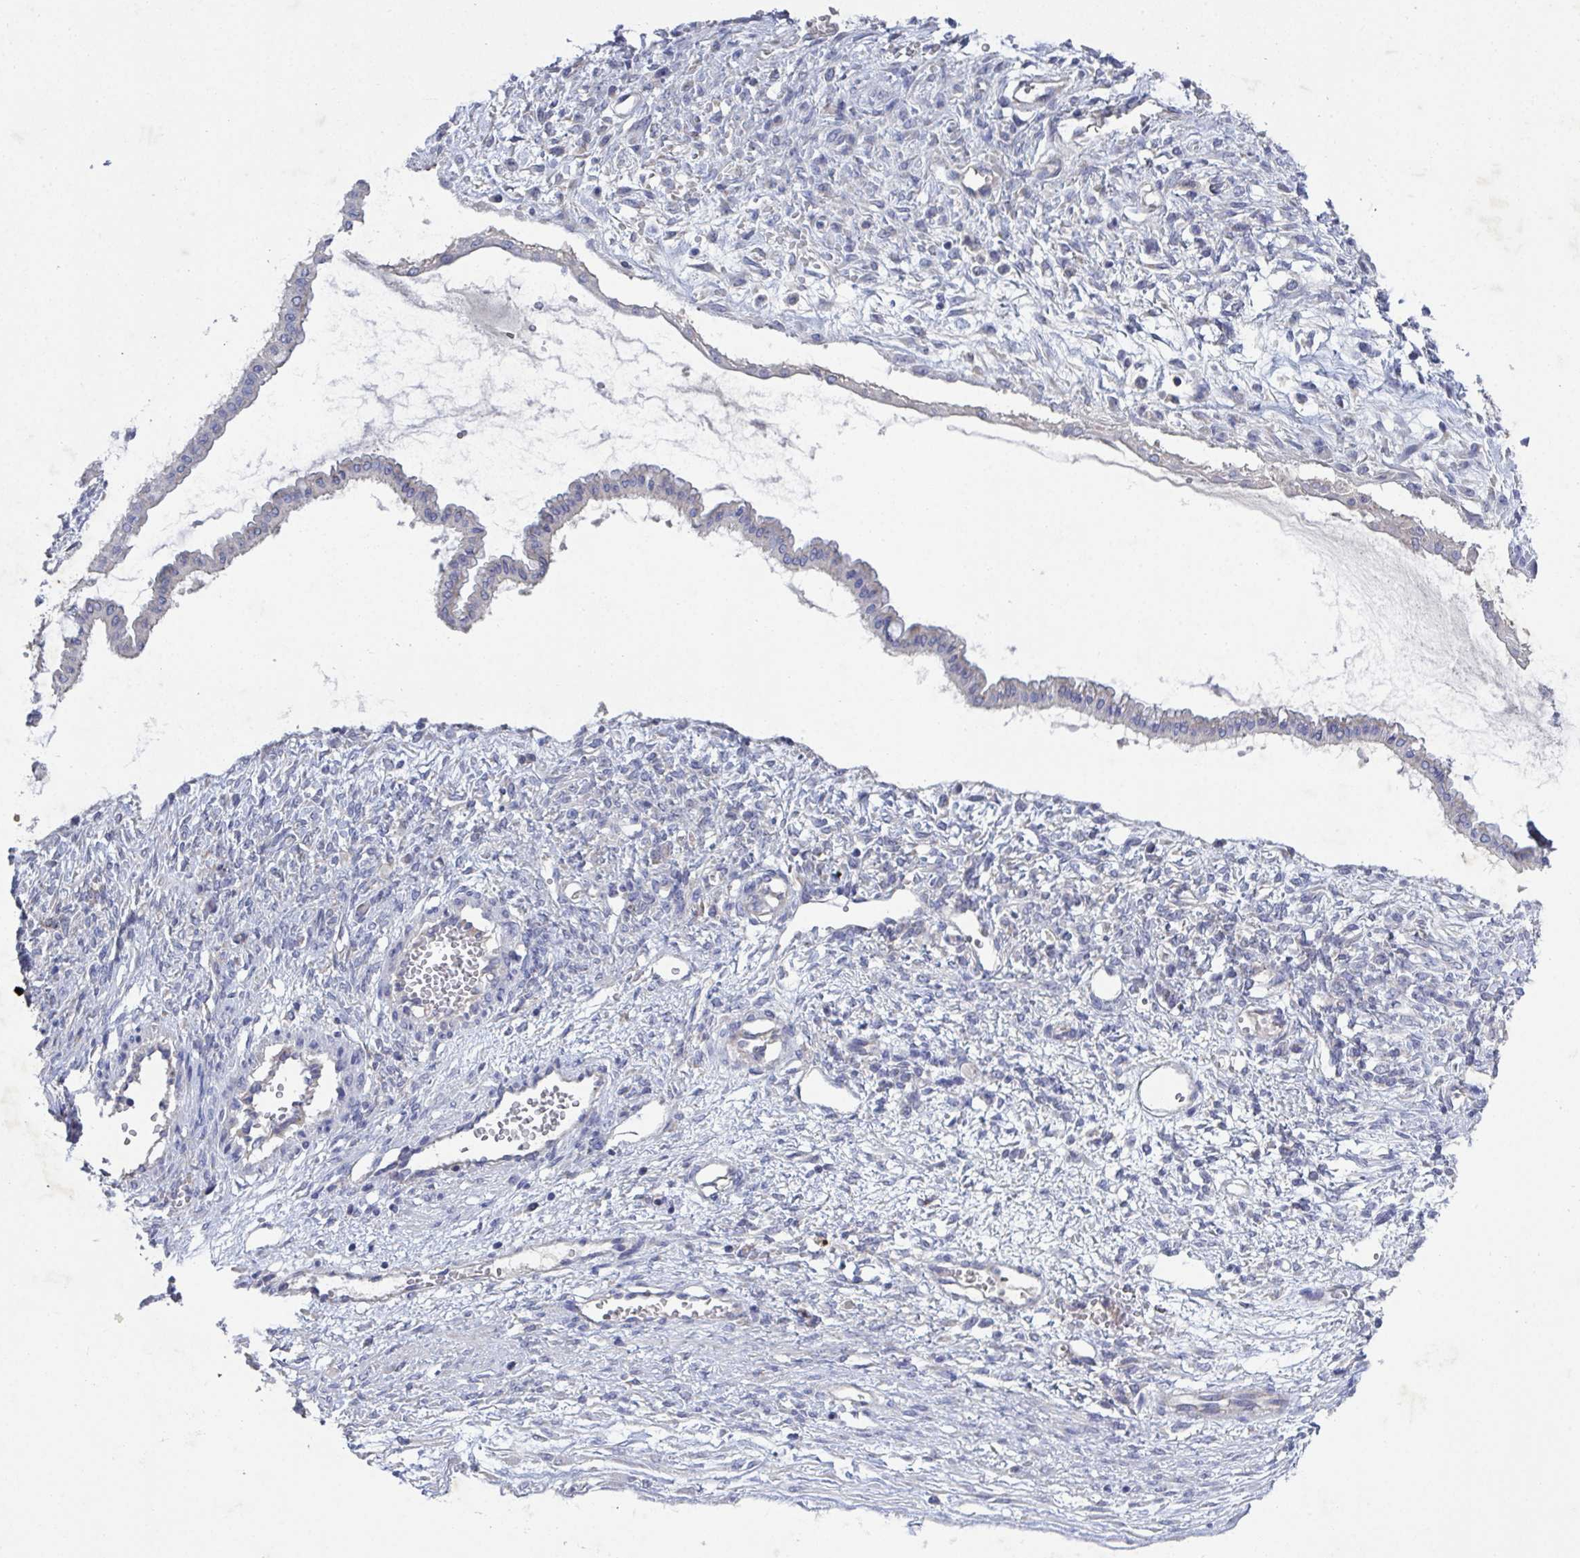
{"staining": {"intensity": "negative", "quantity": "none", "location": "none"}, "tissue": "ovarian cancer", "cell_type": "Tumor cells", "image_type": "cancer", "snomed": [{"axis": "morphology", "description": "Cystadenocarcinoma, mucinous, NOS"}, {"axis": "topography", "description": "Ovary"}], "caption": "Human ovarian mucinous cystadenocarcinoma stained for a protein using immunohistochemistry shows no positivity in tumor cells.", "gene": "GALNT13", "patient": {"sex": "female", "age": 73}}